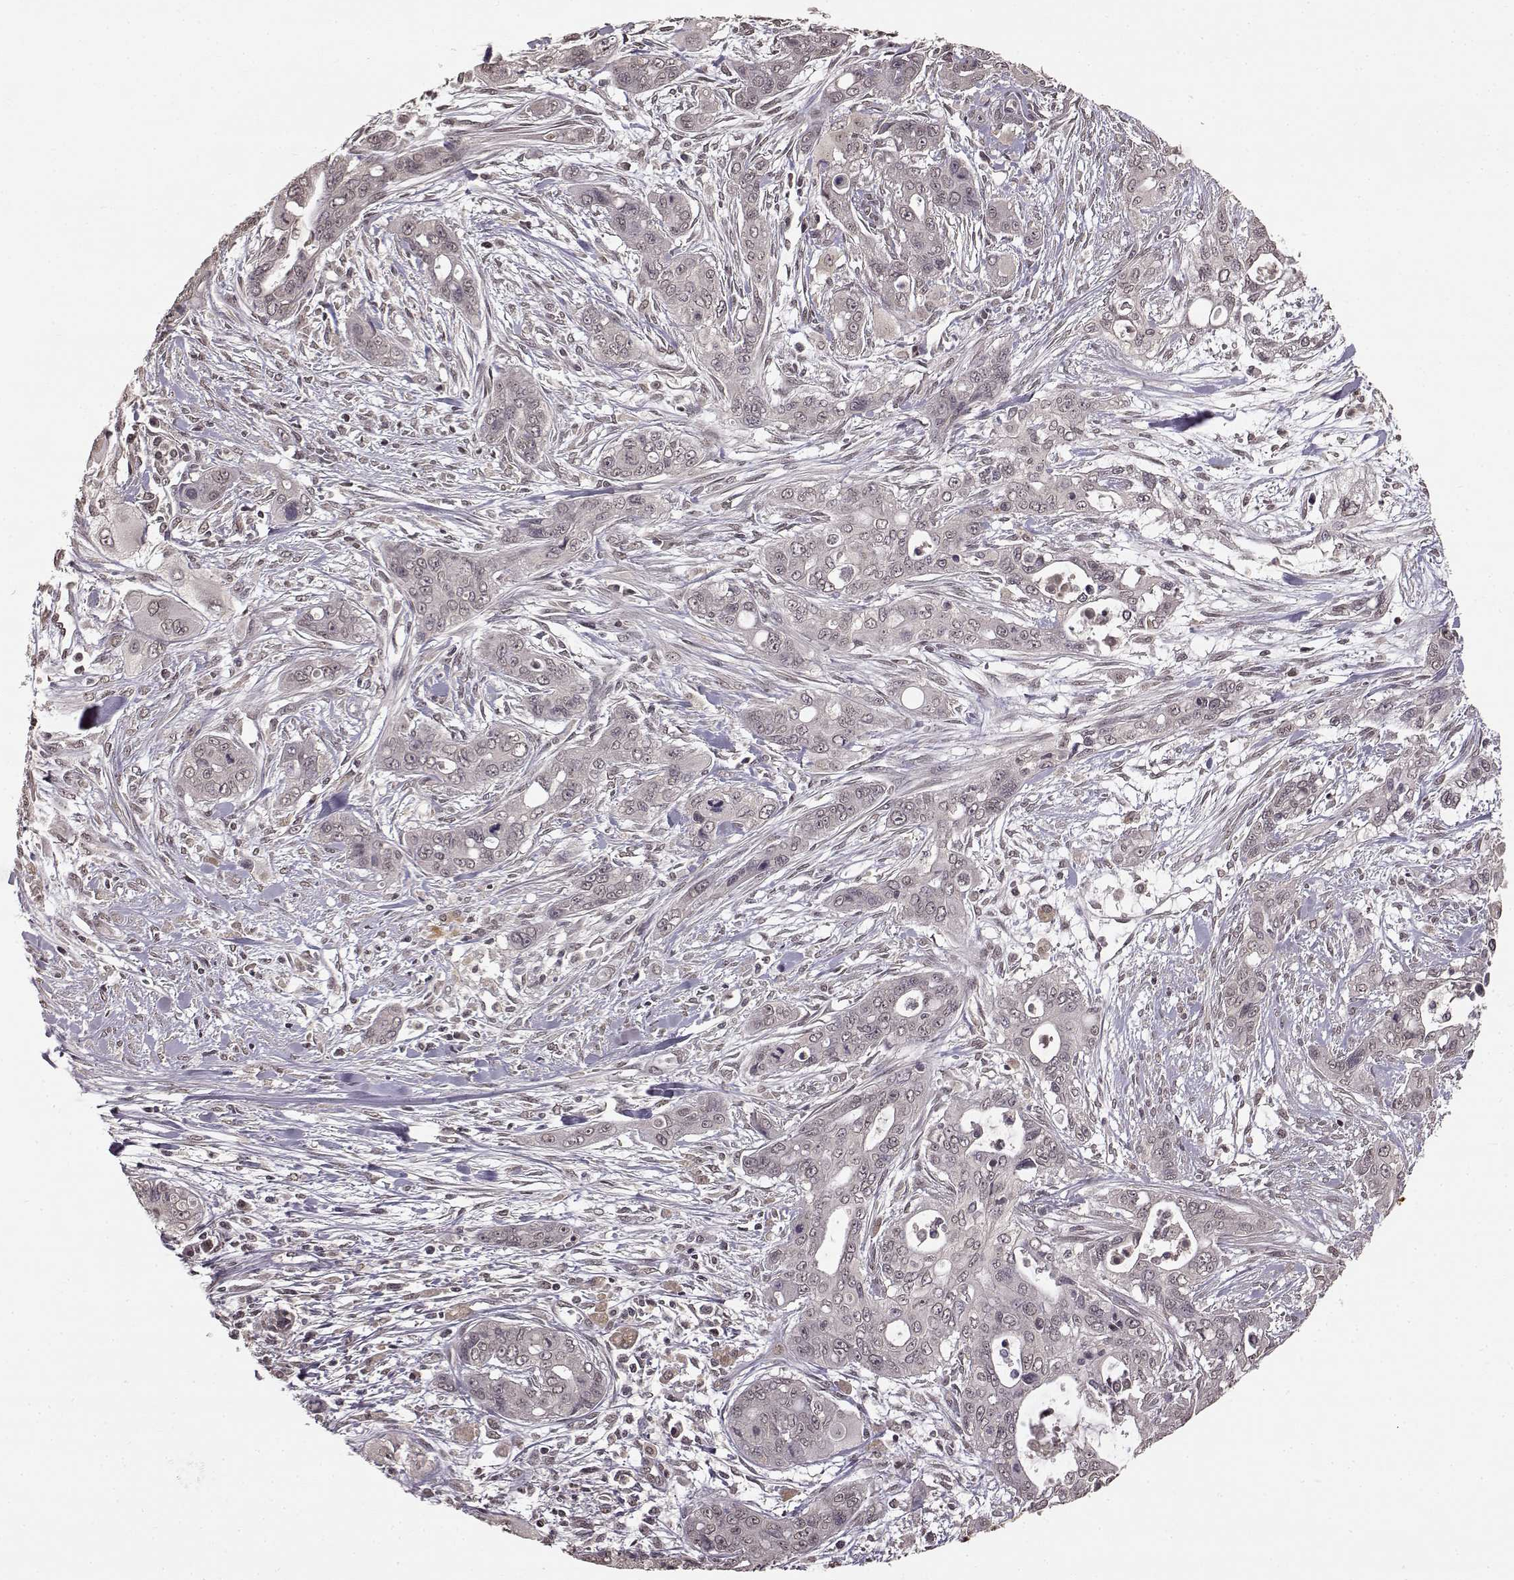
{"staining": {"intensity": "negative", "quantity": "none", "location": "none"}, "tissue": "pancreatic cancer", "cell_type": "Tumor cells", "image_type": "cancer", "snomed": [{"axis": "morphology", "description": "Adenocarcinoma, NOS"}, {"axis": "topography", "description": "Pancreas"}], "caption": "A photomicrograph of pancreatic cancer stained for a protein demonstrates no brown staining in tumor cells.", "gene": "NTRK2", "patient": {"sex": "male", "age": 47}}